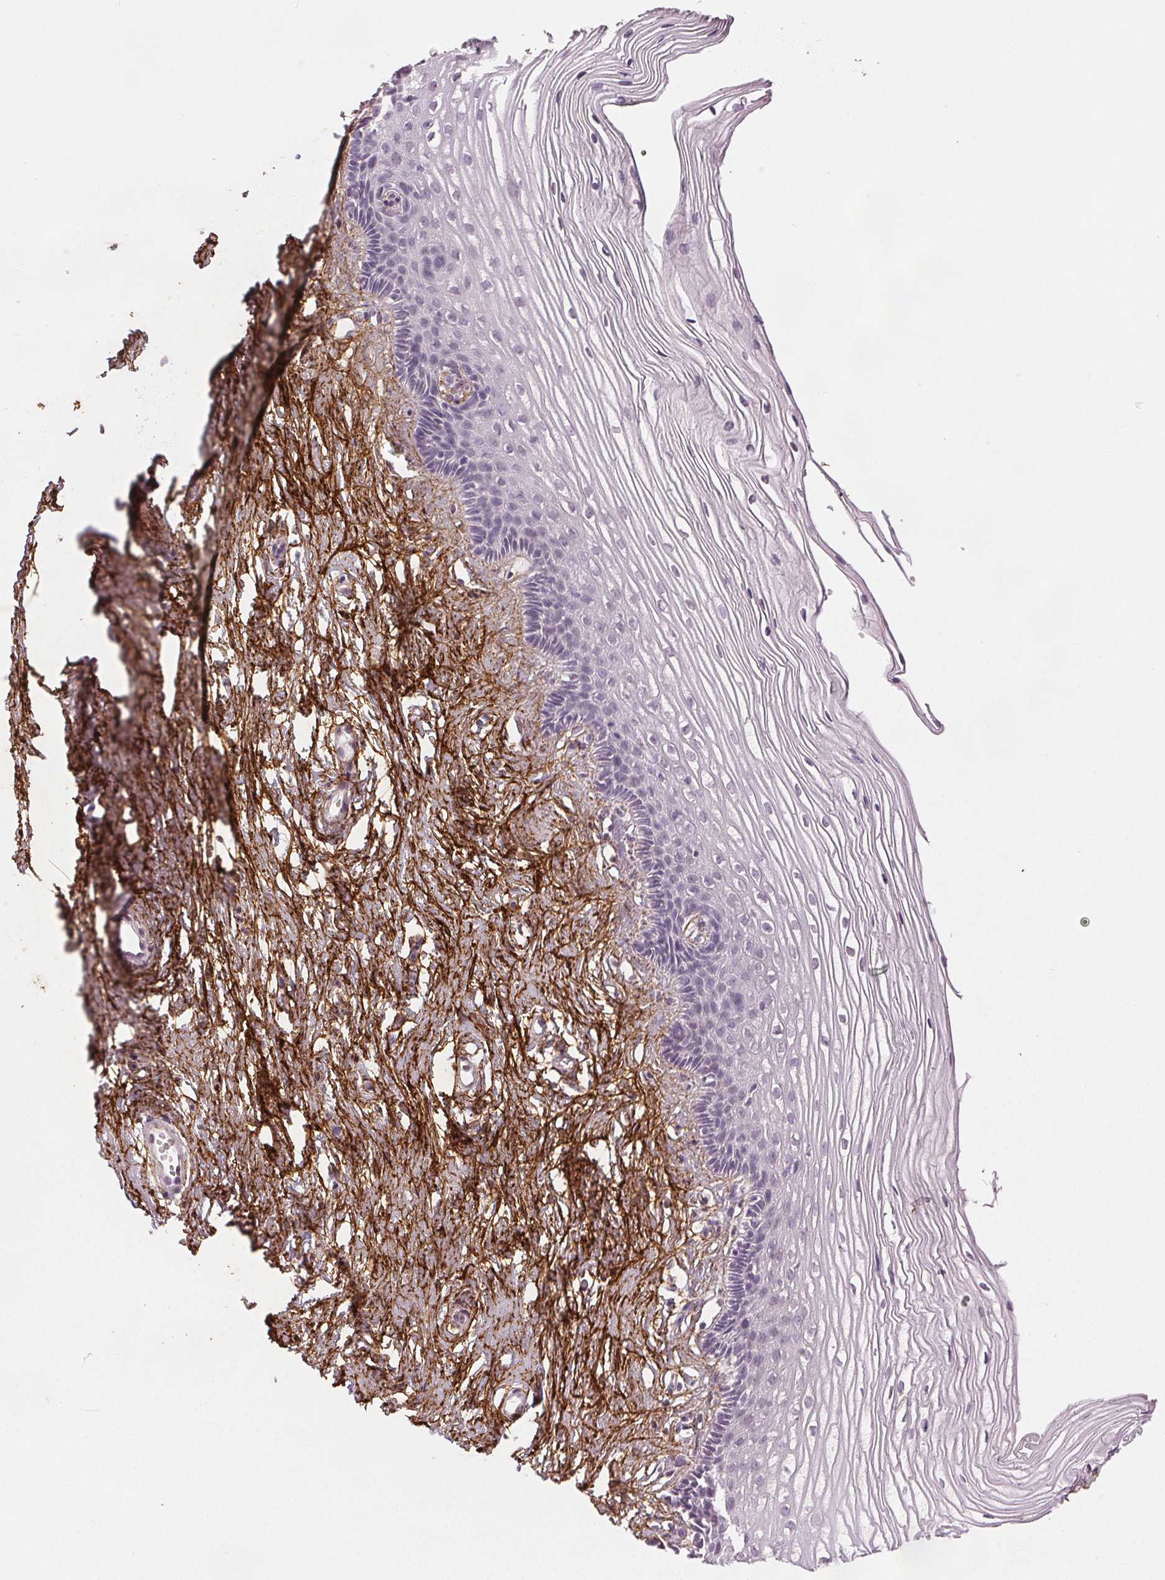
{"staining": {"intensity": "negative", "quantity": "none", "location": "none"}, "tissue": "cervix", "cell_type": "Glandular cells", "image_type": "normal", "snomed": [{"axis": "morphology", "description": "Normal tissue, NOS"}, {"axis": "topography", "description": "Cervix"}], "caption": "The image shows no staining of glandular cells in unremarkable cervix. (DAB (3,3'-diaminobenzidine) IHC with hematoxylin counter stain).", "gene": "FBN1", "patient": {"sex": "female", "age": 40}}